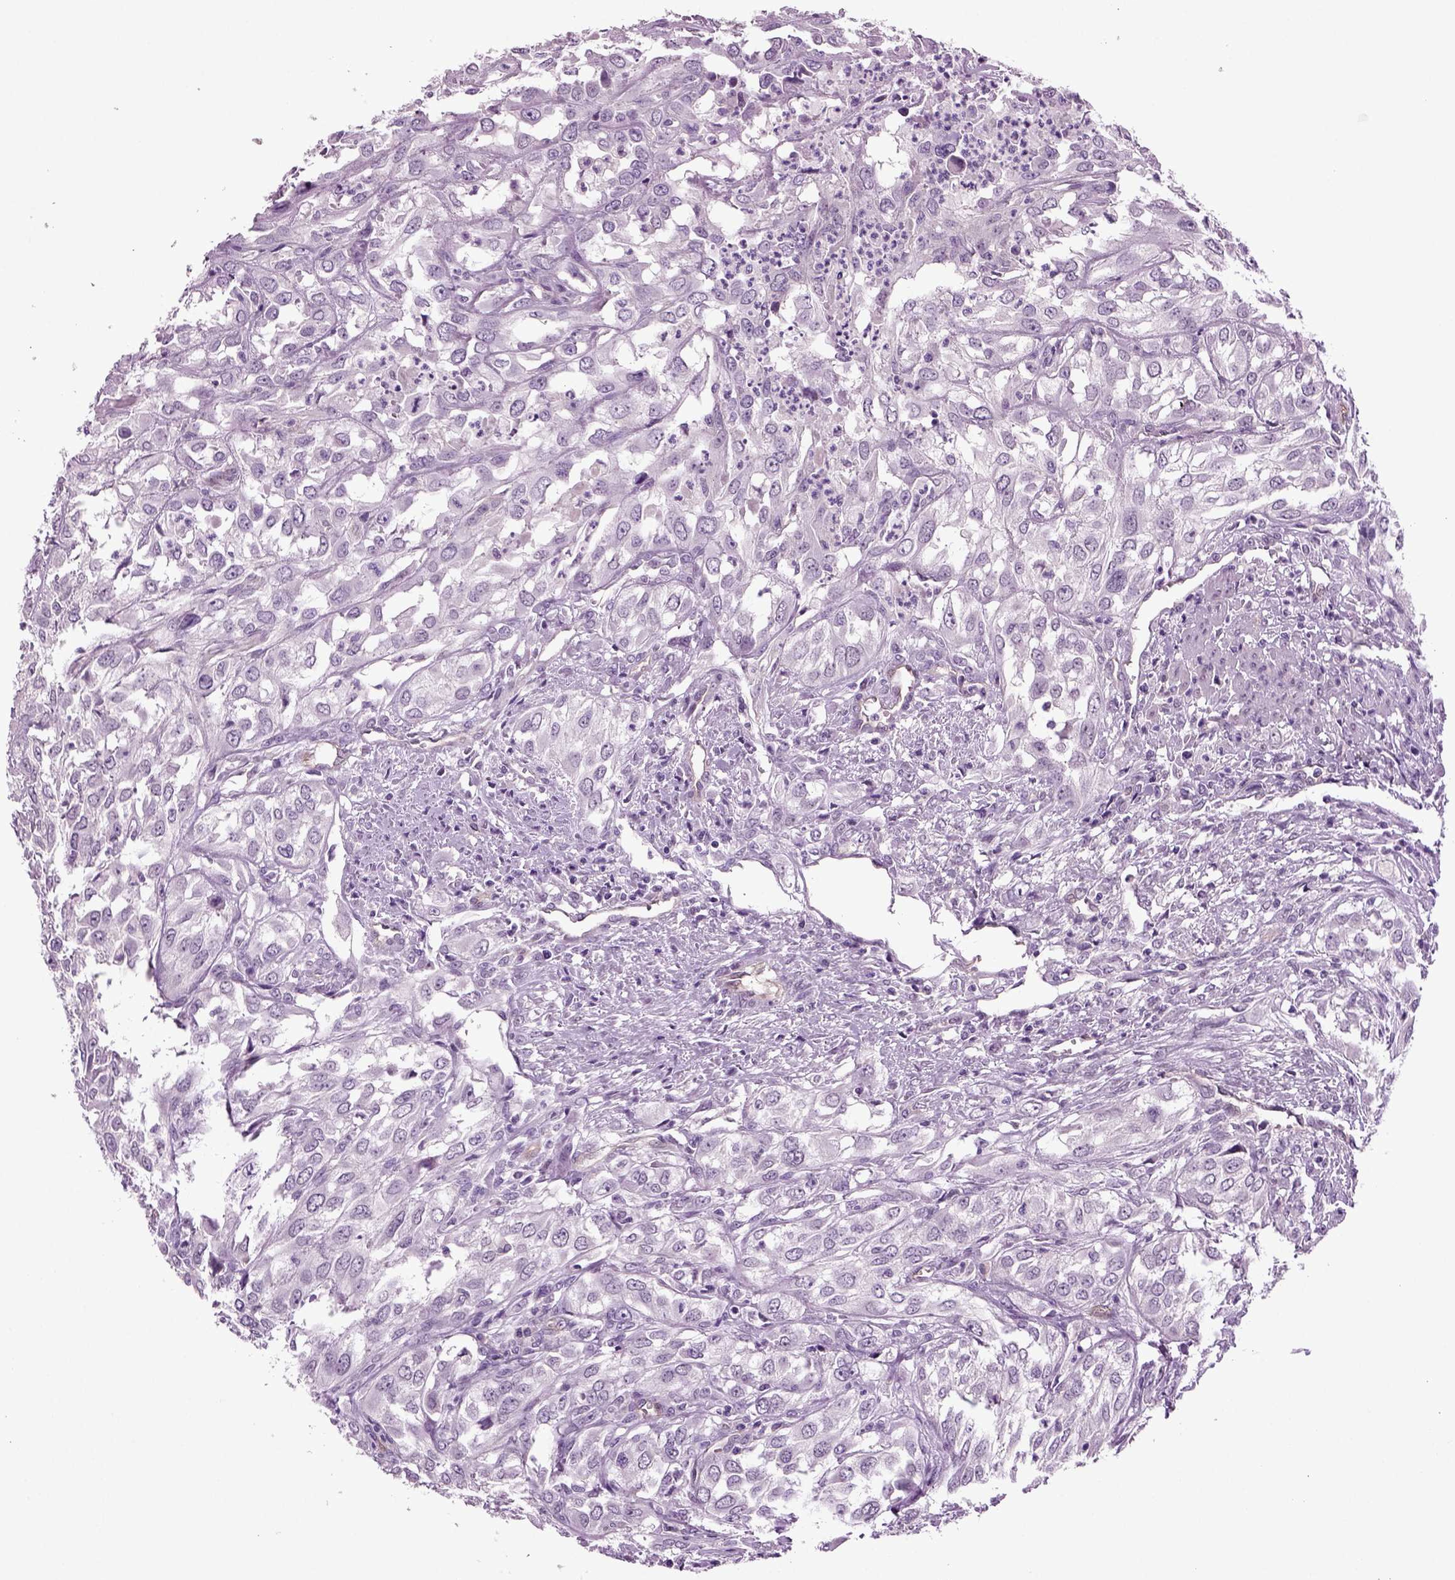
{"staining": {"intensity": "negative", "quantity": "none", "location": "none"}, "tissue": "urothelial cancer", "cell_type": "Tumor cells", "image_type": "cancer", "snomed": [{"axis": "morphology", "description": "Urothelial carcinoma, High grade"}, {"axis": "topography", "description": "Urinary bladder"}], "caption": "Immunohistochemical staining of human urothelial carcinoma (high-grade) shows no significant staining in tumor cells.", "gene": "COL9A2", "patient": {"sex": "male", "age": 67}}